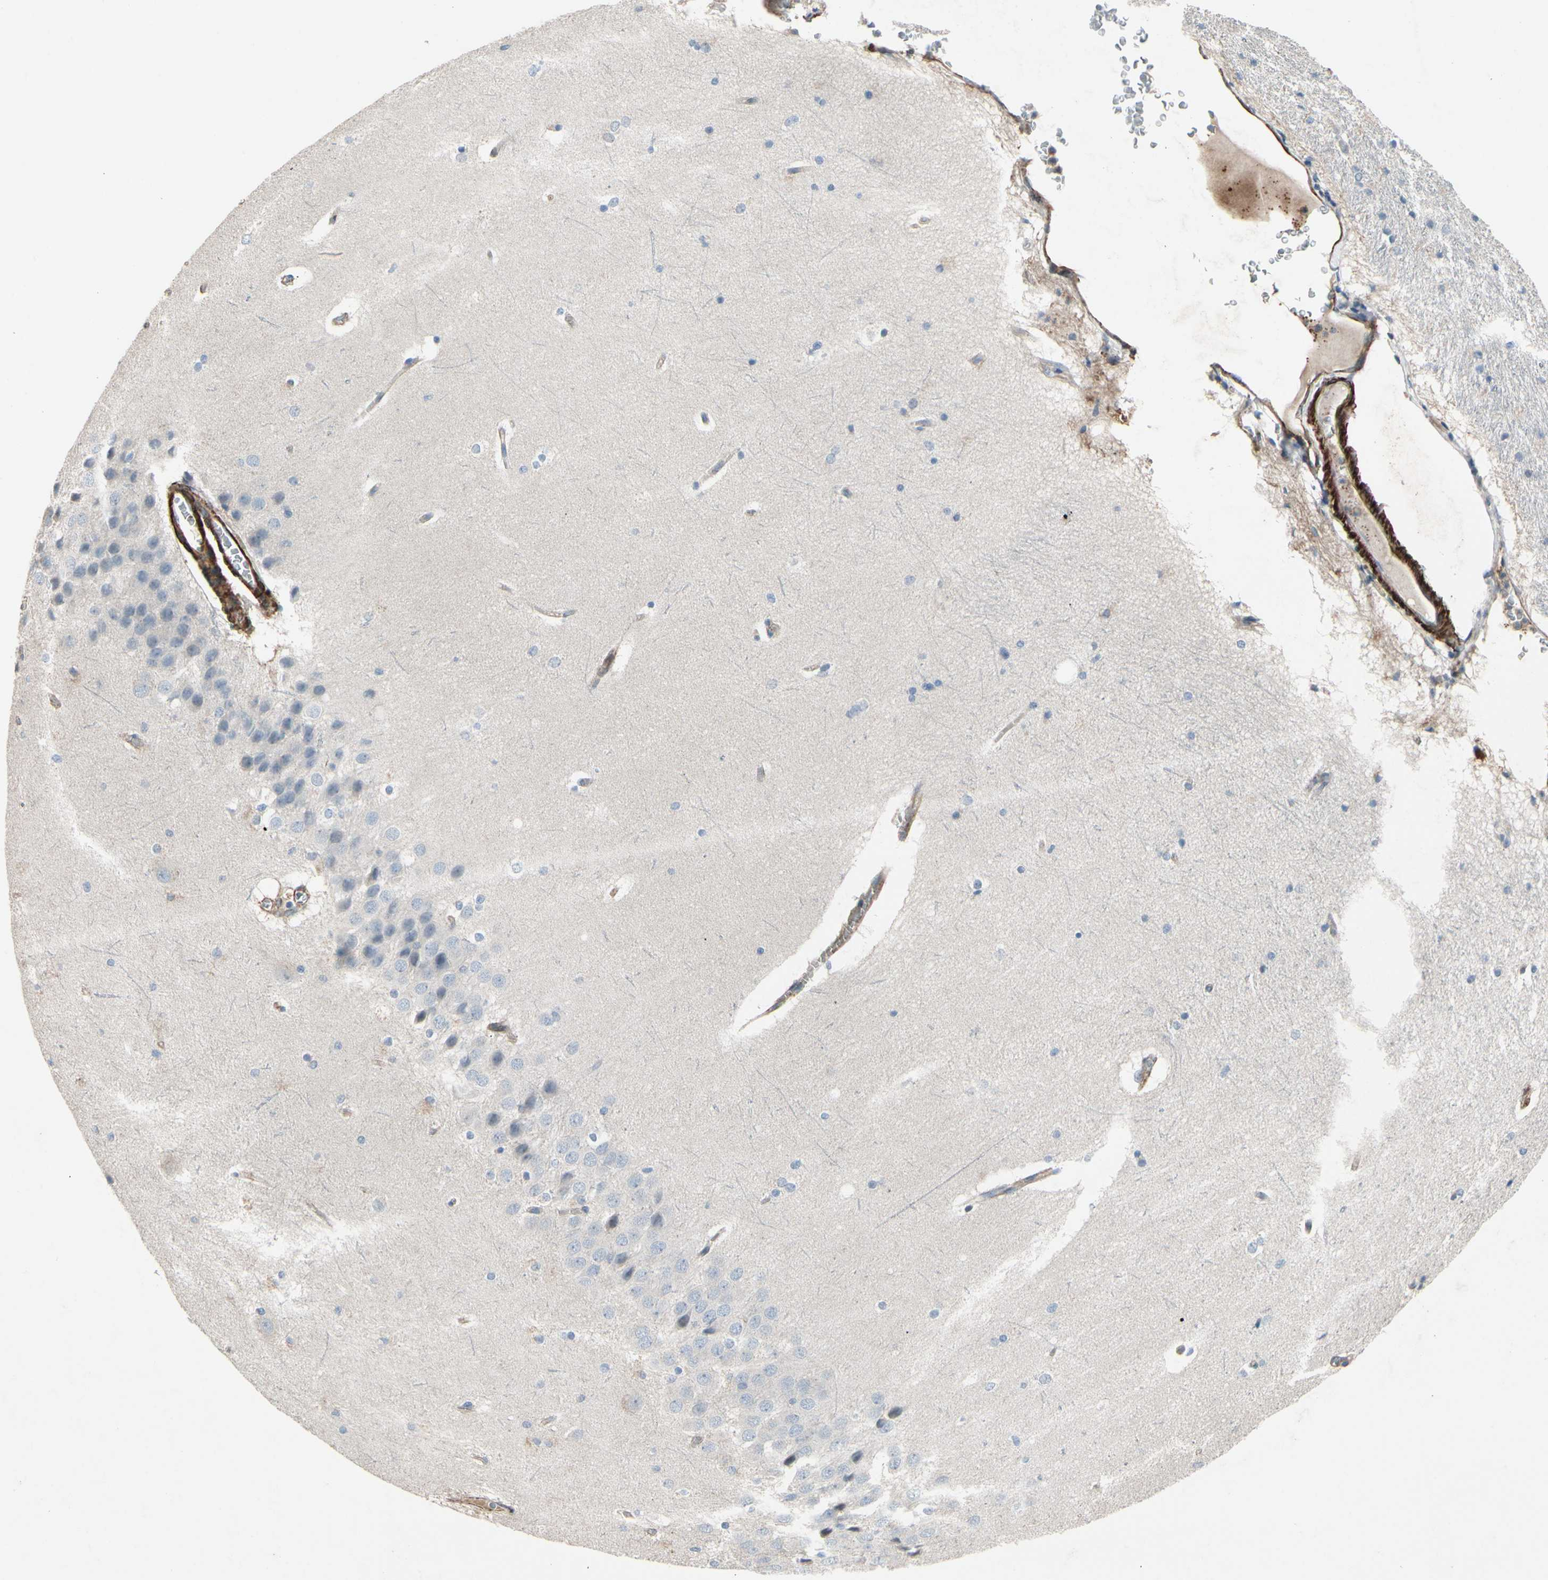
{"staining": {"intensity": "negative", "quantity": "none", "location": "none"}, "tissue": "hippocampus", "cell_type": "Glial cells", "image_type": "normal", "snomed": [{"axis": "morphology", "description": "Normal tissue, NOS"}, {"axis": "topography", "description": "Hippocampus"}], "caption": "Immunohistochemistry (IHC) of normal human hippocampus demonstrates no positivity in glial cells.", "gene": "TPM1", "patient": {"sex": "female", "age": 19}}